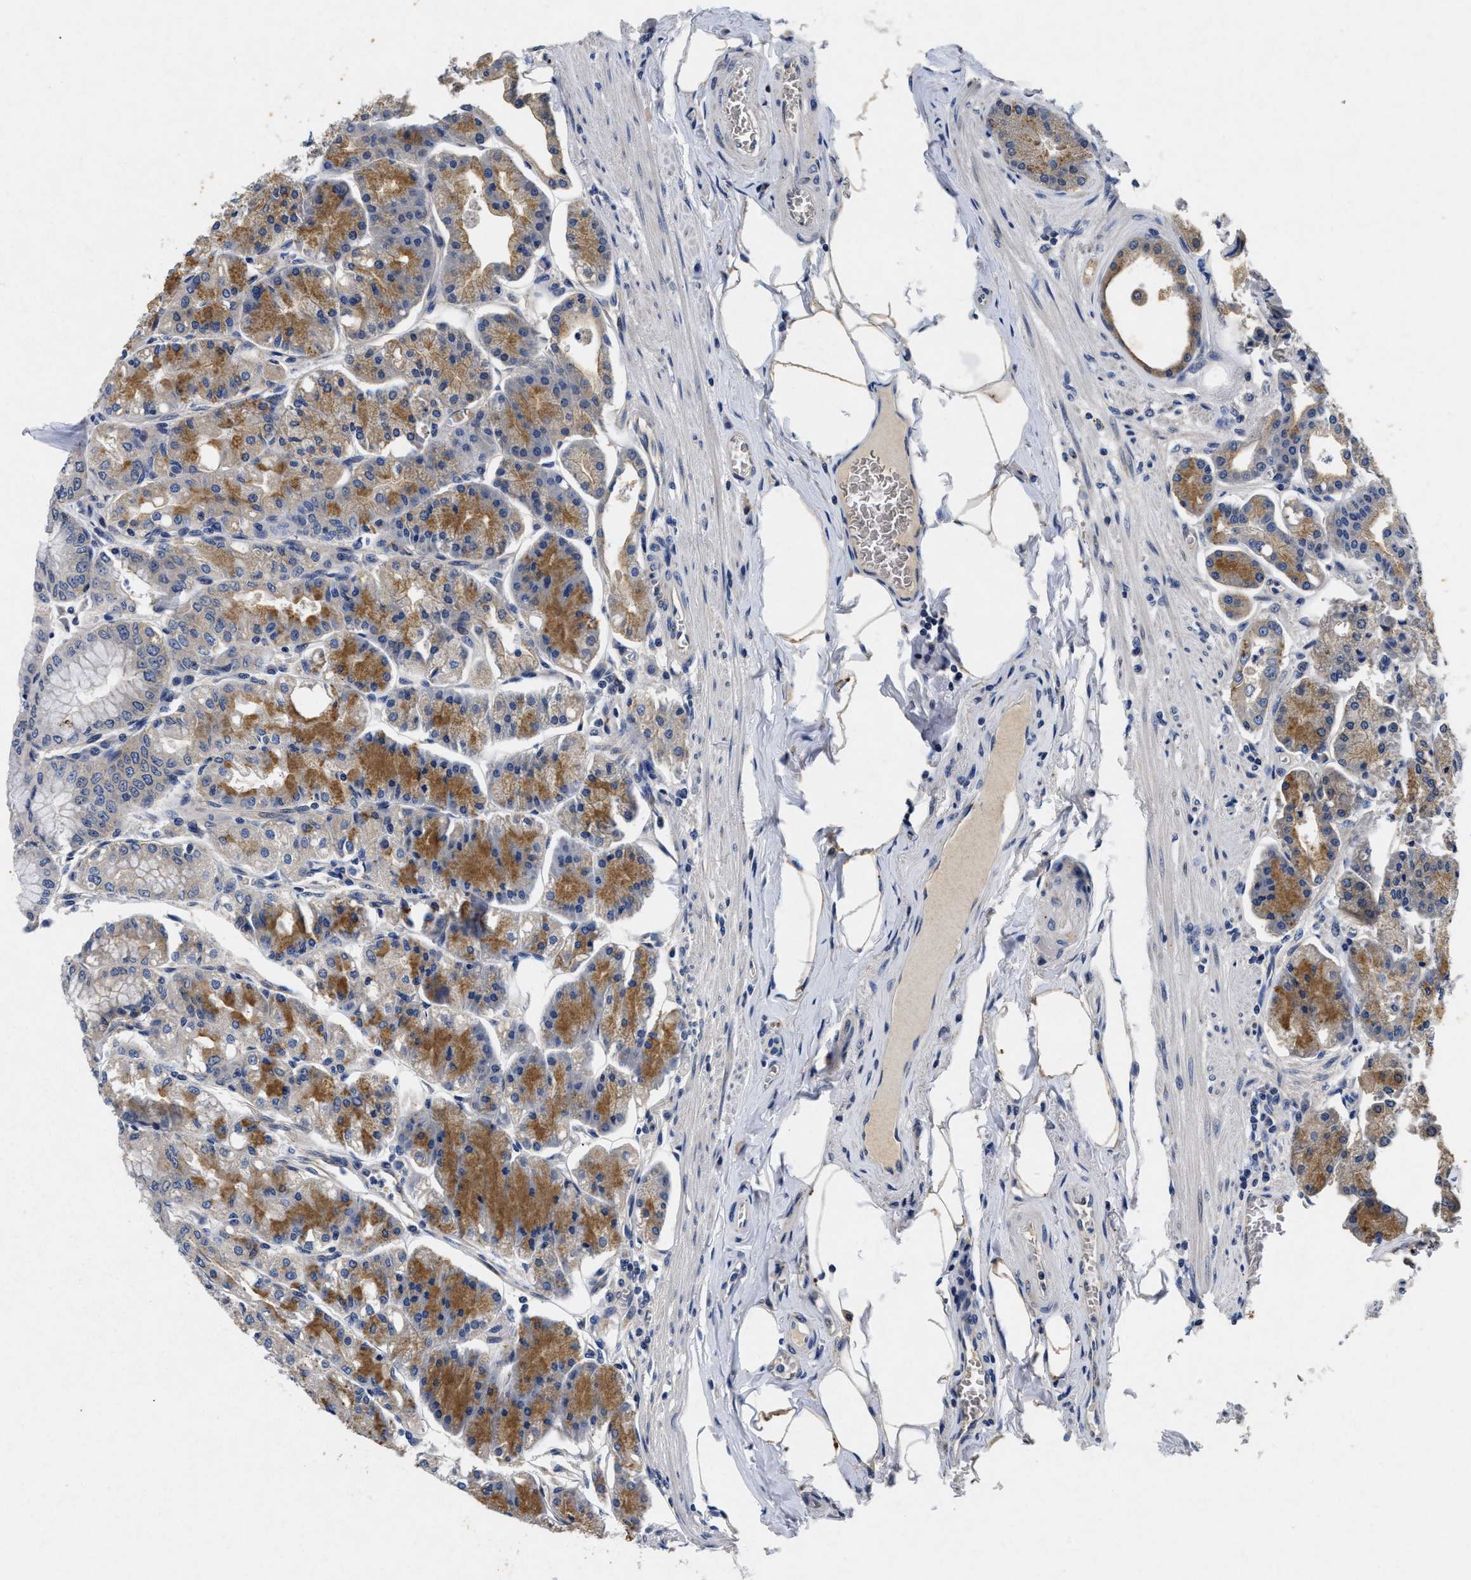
{"staining": {"intensity": "moderate", "quantity": "25%-75%", "location": "cytoplasmic/membranous"}, "tissue": "stomach", "cell_type": "Glandular cells", "image_type": "normal", "snomed": [{"axis": "morphology", "description": "Normal tissue, NOS"}, {"axis": "topography", "description": "Stomach, lower"}], "caption": "A histopathology image showing moderate cytoplasmic/membranous expression in approximately 25%-75% of glandular cells in normal stomach, as visualized by brown immunohistochemical staining.", "gene": "LAD1", "patient": {"sex": "male", "age": 71}}